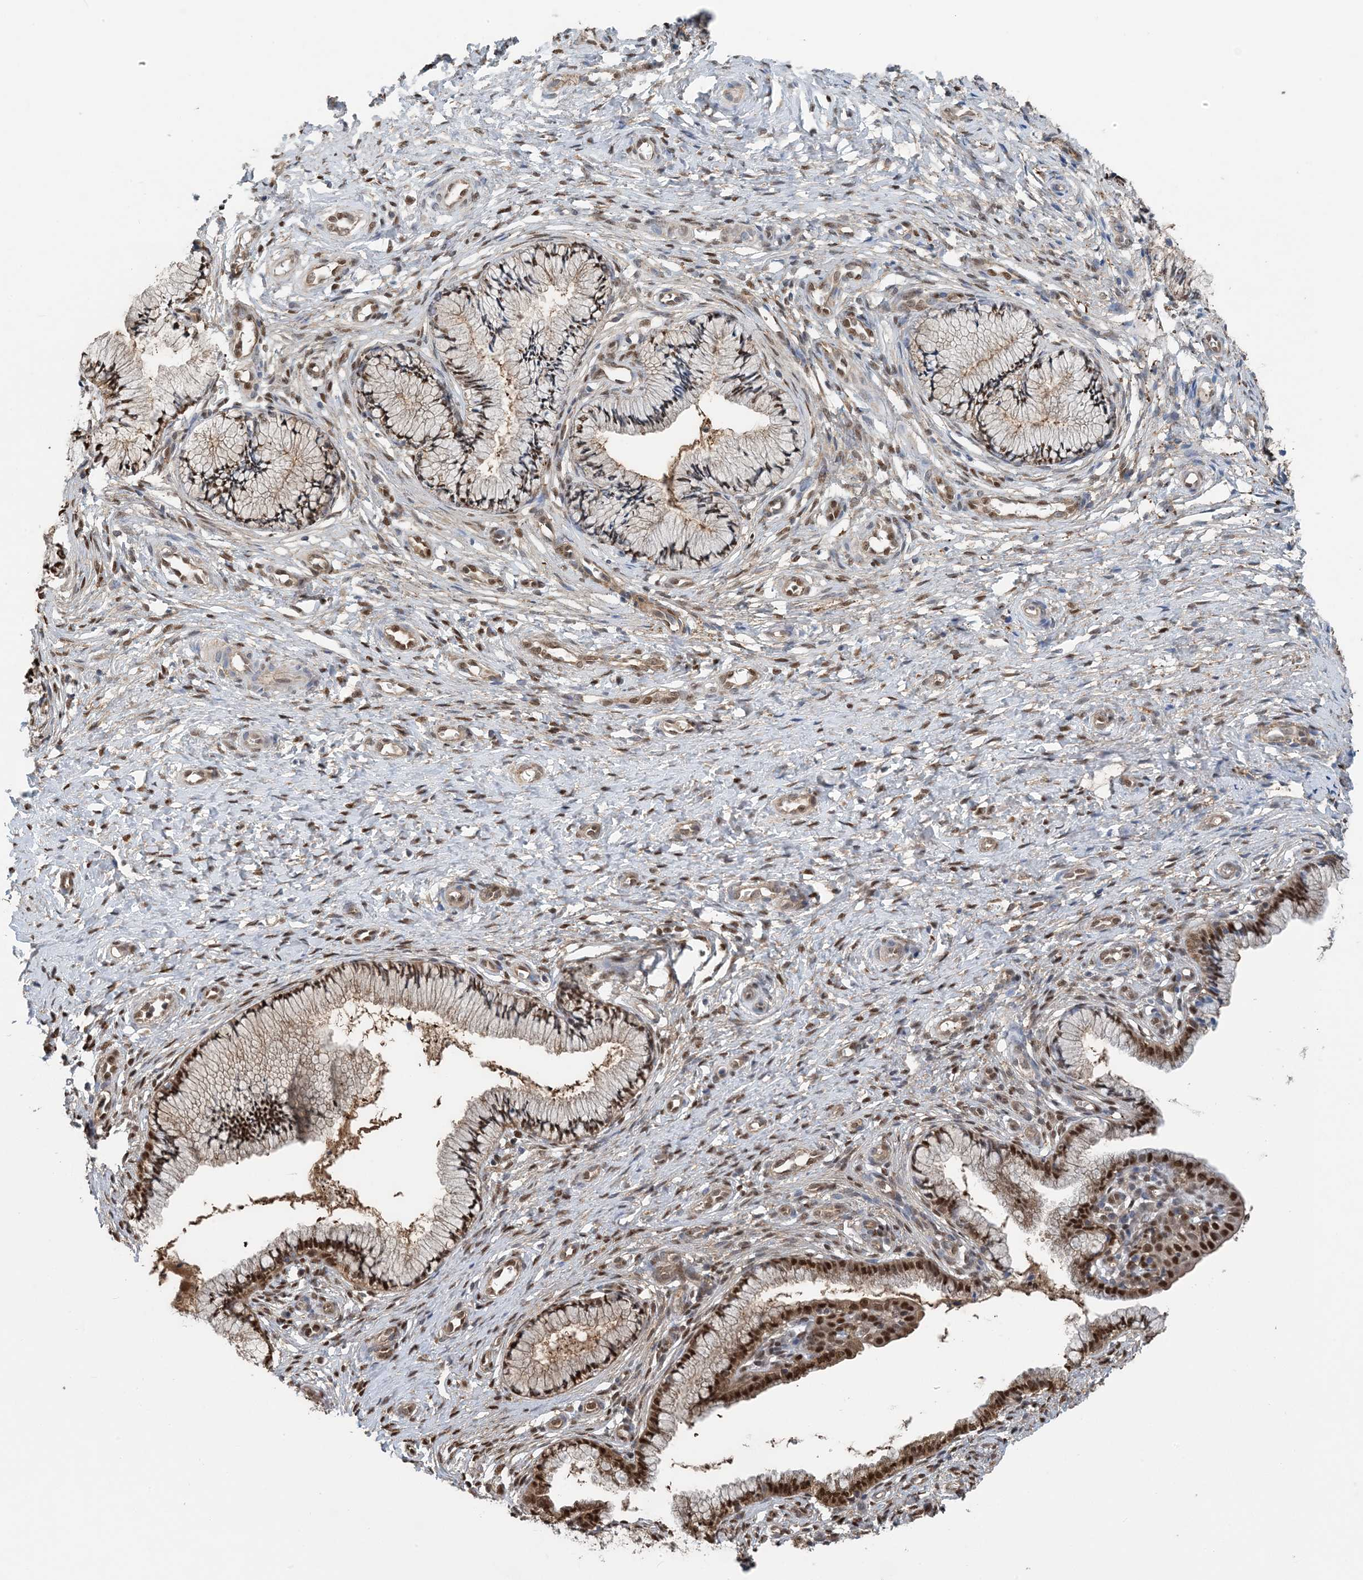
{"staining": {"intensity": "strong", "quantity": ">75%", "location": "cytoplasmic/membranous,nuclear"}, "tissue": "cervix", "cell_type": "Glandular cells", "image_type": "normal", "snomed": [{"axis": "morphology", "description": "Normal tissue, NOS"}, {"axis": "topography", "description": "Cervix"}], "caption": "Protein staining shows strong cytoplasmic/membranous,nuclear positivity in about >75% of glandular cells in benign cervix. The staining was performed using DAB to visualize the protein expression in brown, while the nuclei were stained in blue with hematoxylin (Magnification: 20x).", "gene": "HIKESHI", "patient": {"sex": "female", "age": 36}}